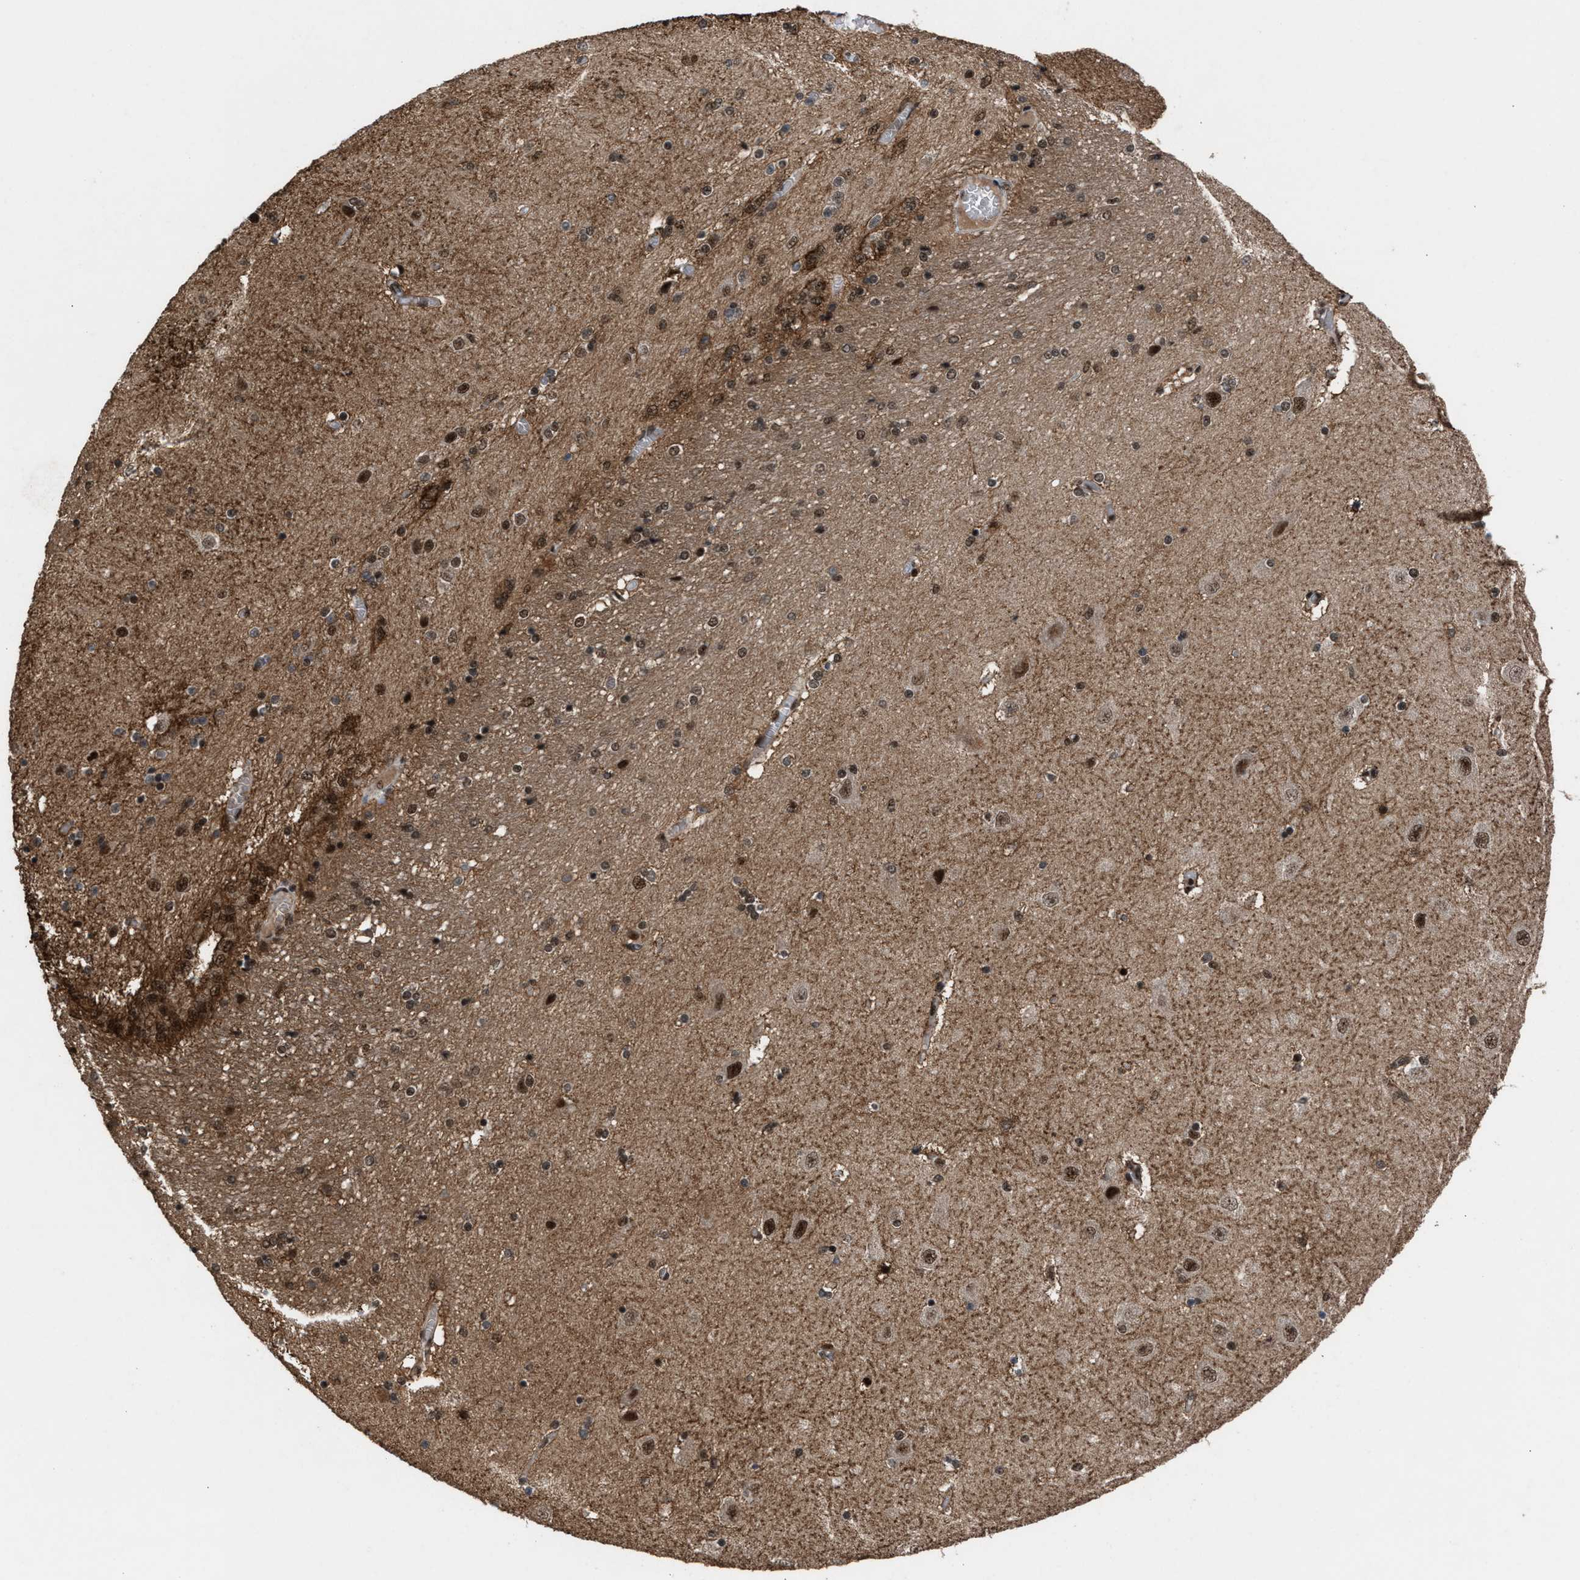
{"staining": {"intensity": "moderate", "quantity": "25%-75%", "location": "nuclear"}, "tissue": "hippocampus", "cell_type": "Glial cells", "image_type": "normal", "snomed": [{"axis": "morphology", "description": "Normal tissue, NOS"}, {"axis": "topography", "description": "Hippocampus"}], "caption": "Immunohistochemical staining of normal hippocampus reveals medium levels of moderate nuclear positivity in about 25%-75% of glial cells. (DAB = brown stain, brightfield microscopy at high magnification).", "gene": "PRPF4", "patient": {"sex": "female", "age": 54}}